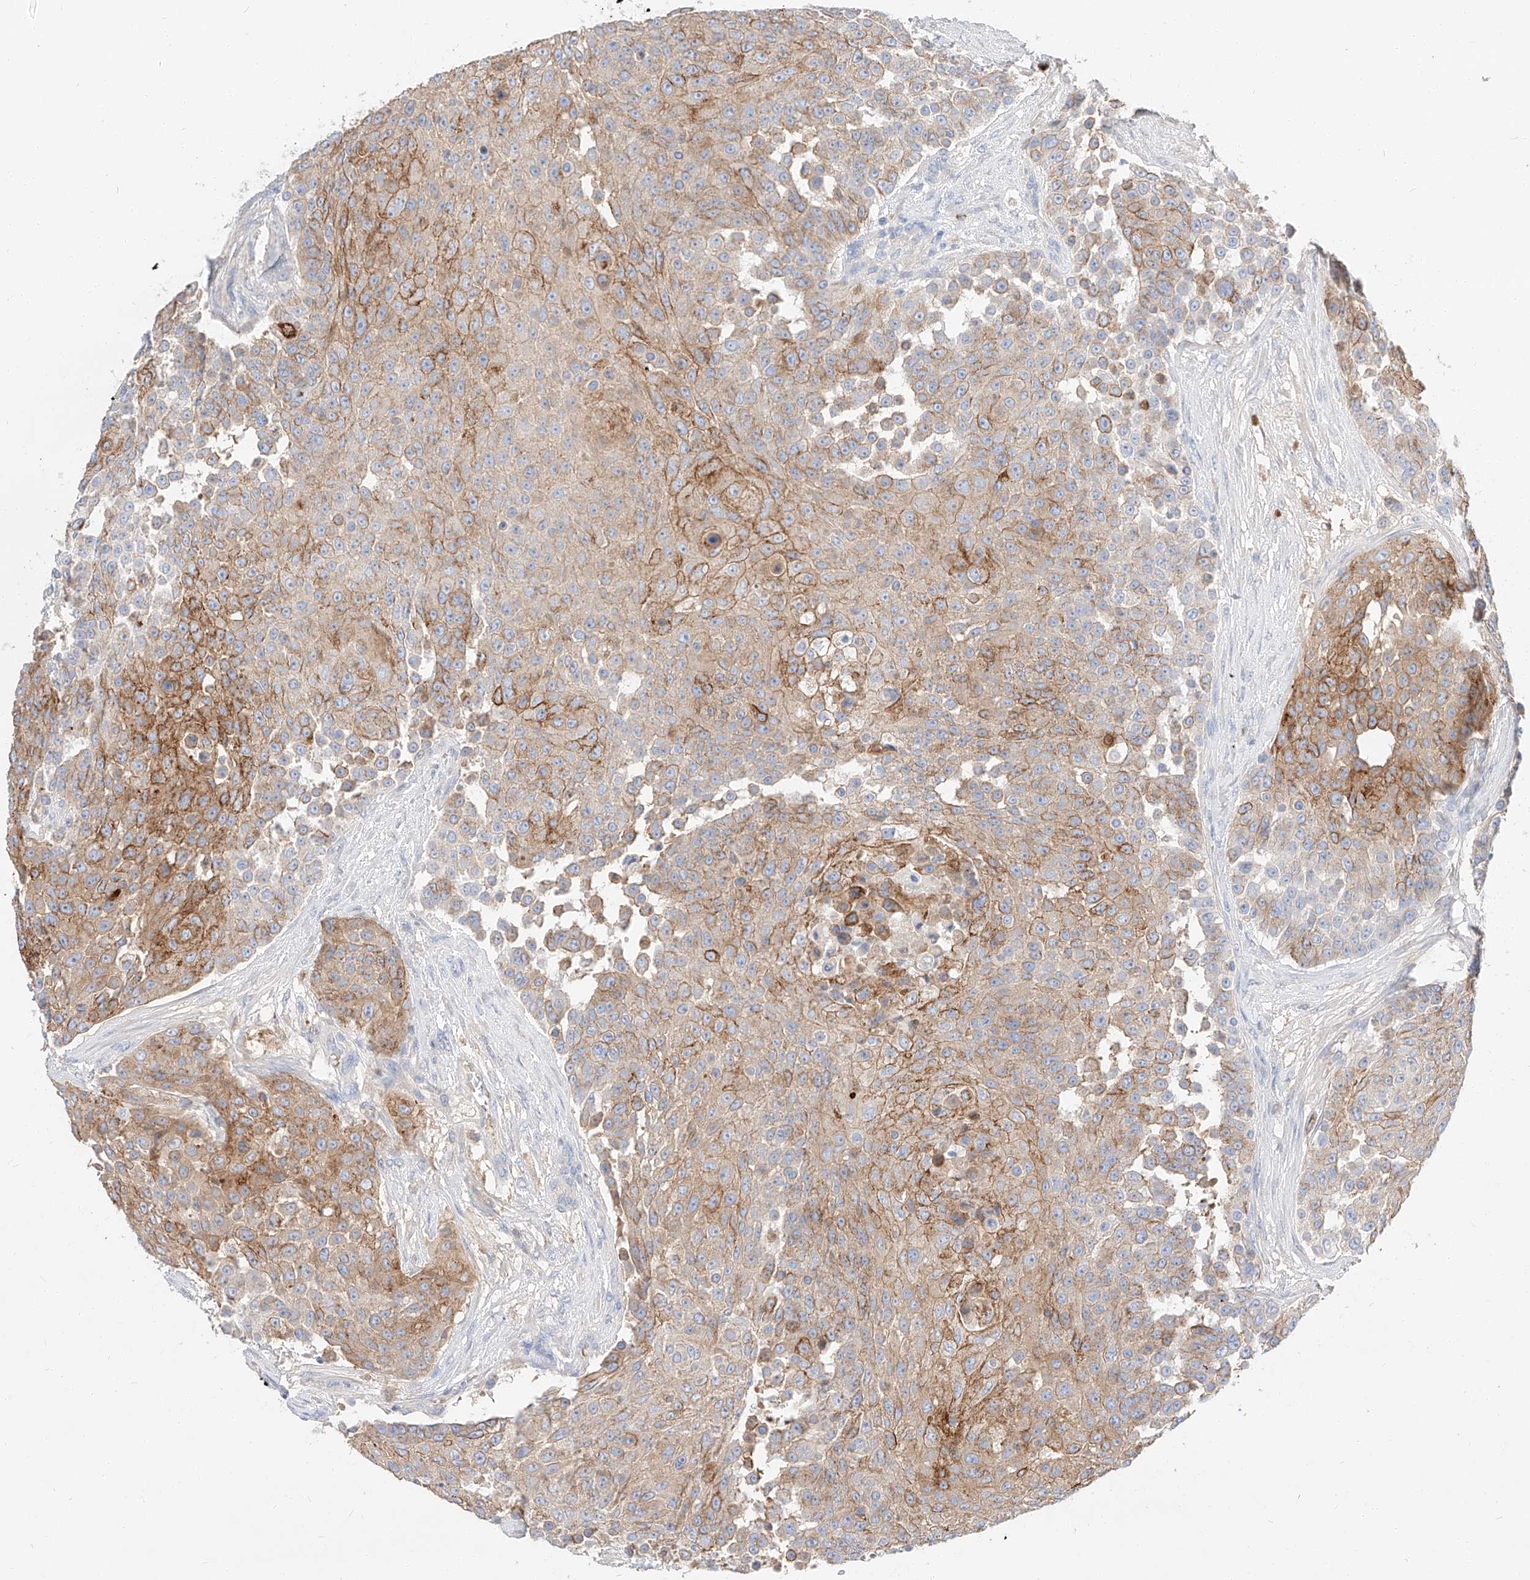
{"staining": {"intensity": "moderate", "quantity": ">75%", "location": "cytoplasmic/membranous"}, "tissue": "urothelial cancer", "cell_type": "Tumor cells", "image_type": "cancer", "snomed": [{"axis": "morphology", "description": "Urothelial carcinoma, High grade"}, {"axis": "topography", "description": "Urinary bladder"}], "caption": "Immunohistochemical staining of urothelial carcinoma (high-grade) demonstrates medium levels of moderate cytoplasmic/membranous protein expression in approximately >75% of tumor cells.", "gene": "MAP7", "patient": {"sex": "female", "age": 63}}